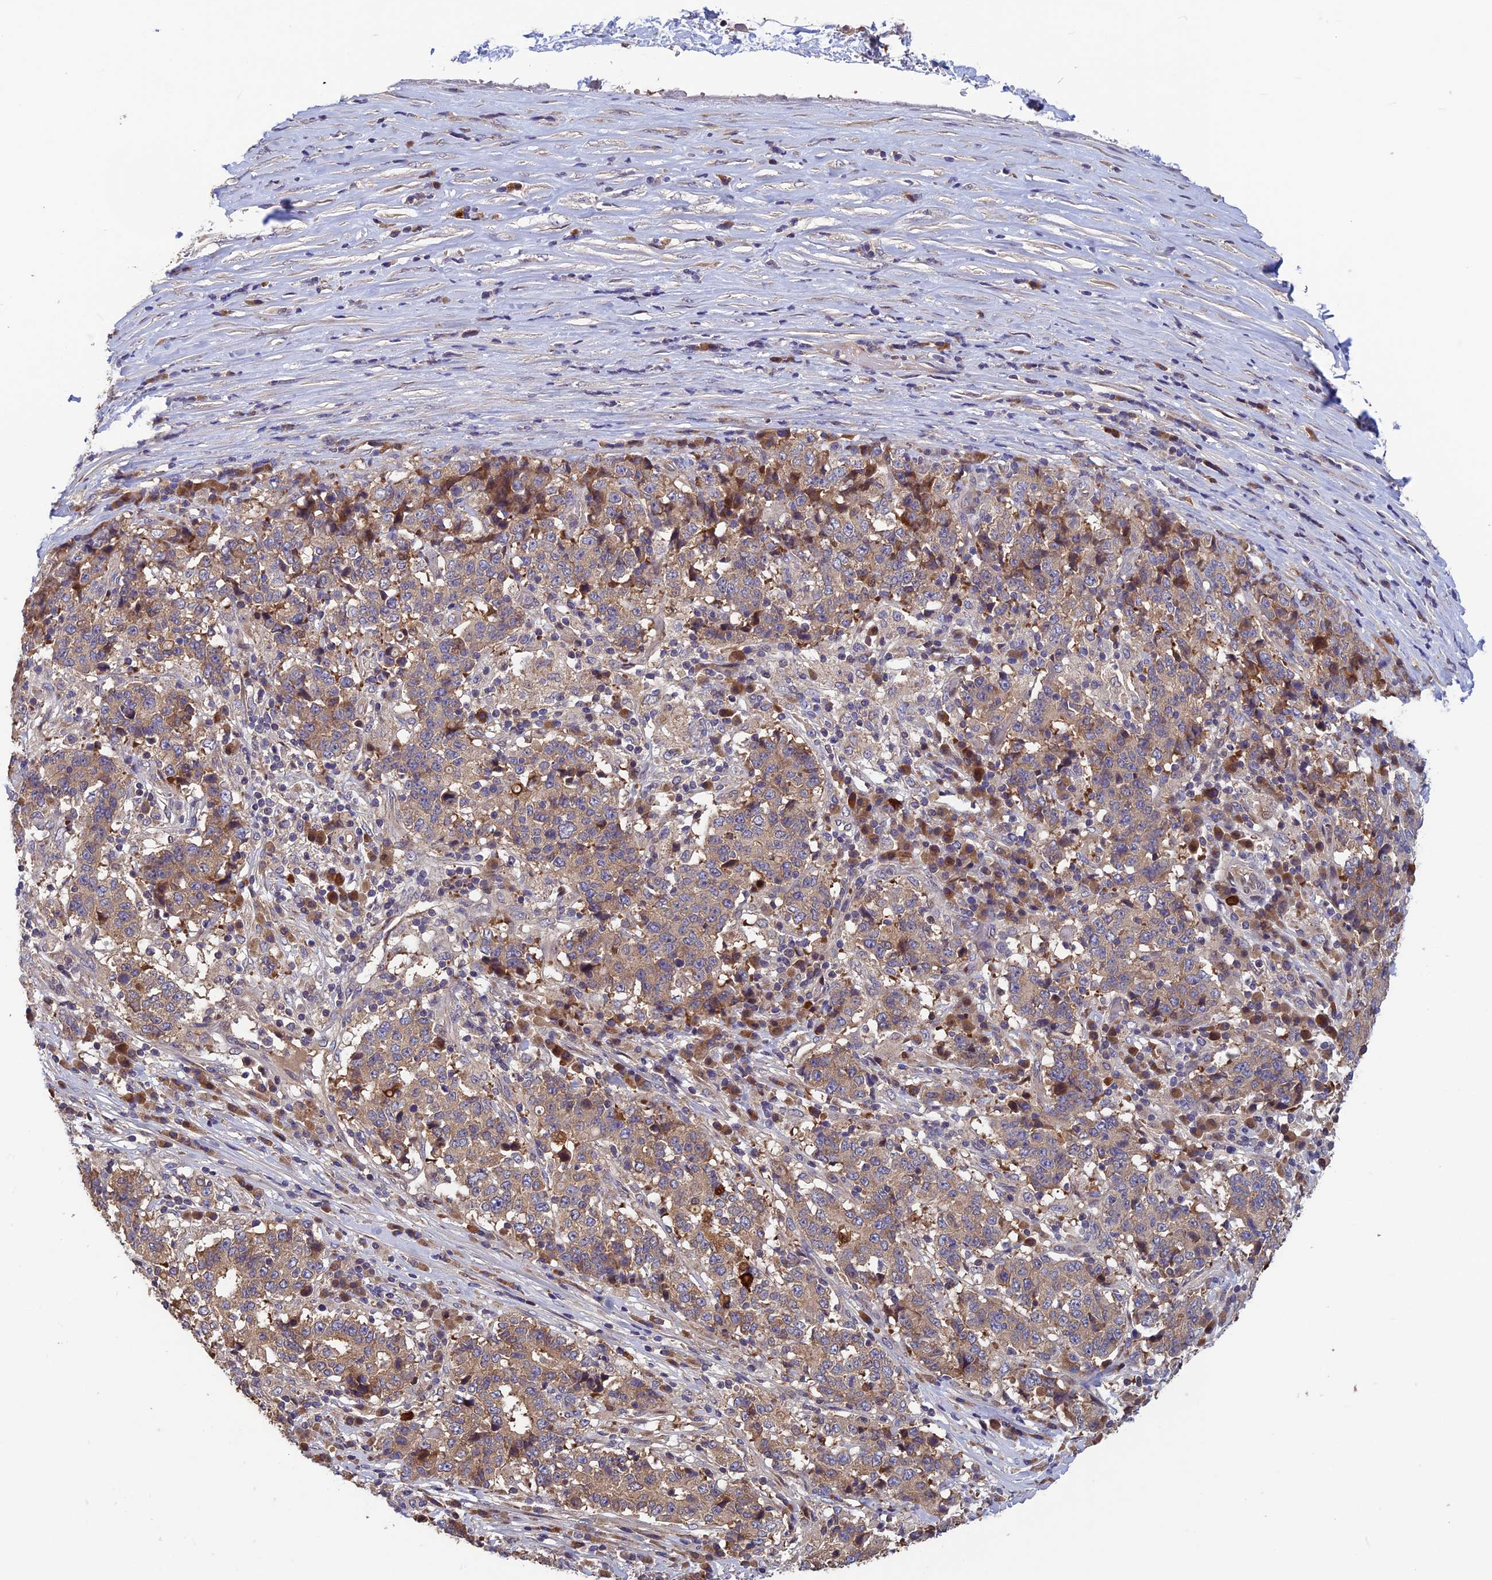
{"staining": {"intensity": "weak", "quantity": "<25%", "location": "cytoplasmic/membranous"}, "tissue": "stomach cancer", "cell_type": "Tumor cells", "image_type": "cancer", "snomed": [{"axis": "morphology", "description": "Adenocarcinoma, NOS"}, {"axis": "topography", "description": "Stomach"}], "caption": "This is an IHC histopathology image of adenocarcinoma (stomach). There is no positivity in tumor cells.", "gene": "CCDC15", "patient": {"sex": "male", "age": 59}}